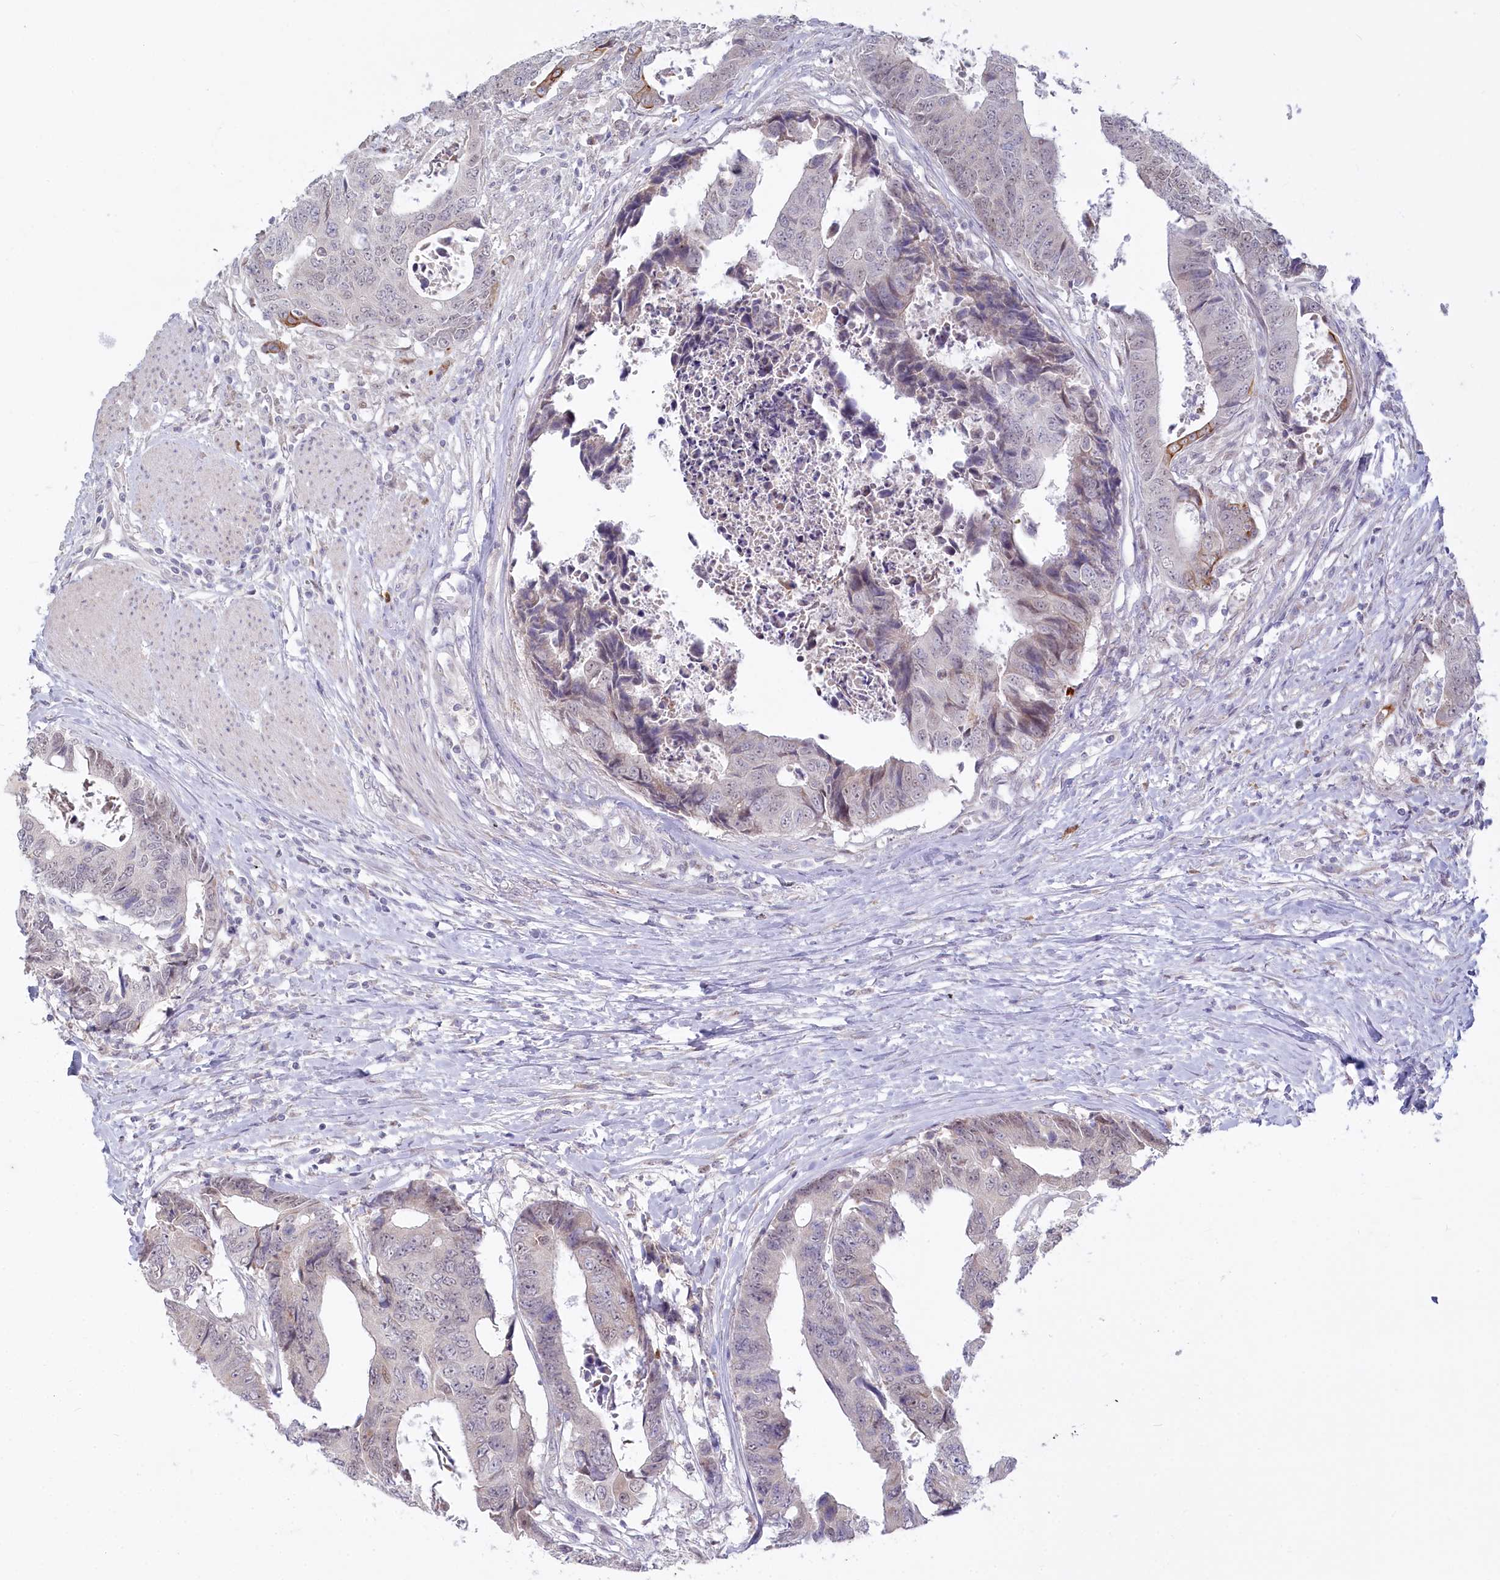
{"staining": {"intensity": "negative", "quantity": "none", "location": "none"}, "tissue": "colorectal cancer", "cell_type": "Tumor cells", "image_type": "cancer", "snomed": [{"axis": "morphology", "description": "Adenocarcinoma, NOS"}, {"axis": "topography", "description": "Rectum"}], "caption": "Immunohistochemistry (IHC) of human colorectal cancer demonstrates no positivity in tumor cells. (Stains: DAB (3,3'-diaminobenzidine) immunohistochemistry (IHC) with hematoxylin counter stain, Microscopy: brightfield microscopy at high magnification).", "gene": "ABITRAM", "patient": {"sex": "male", "age": 84}}